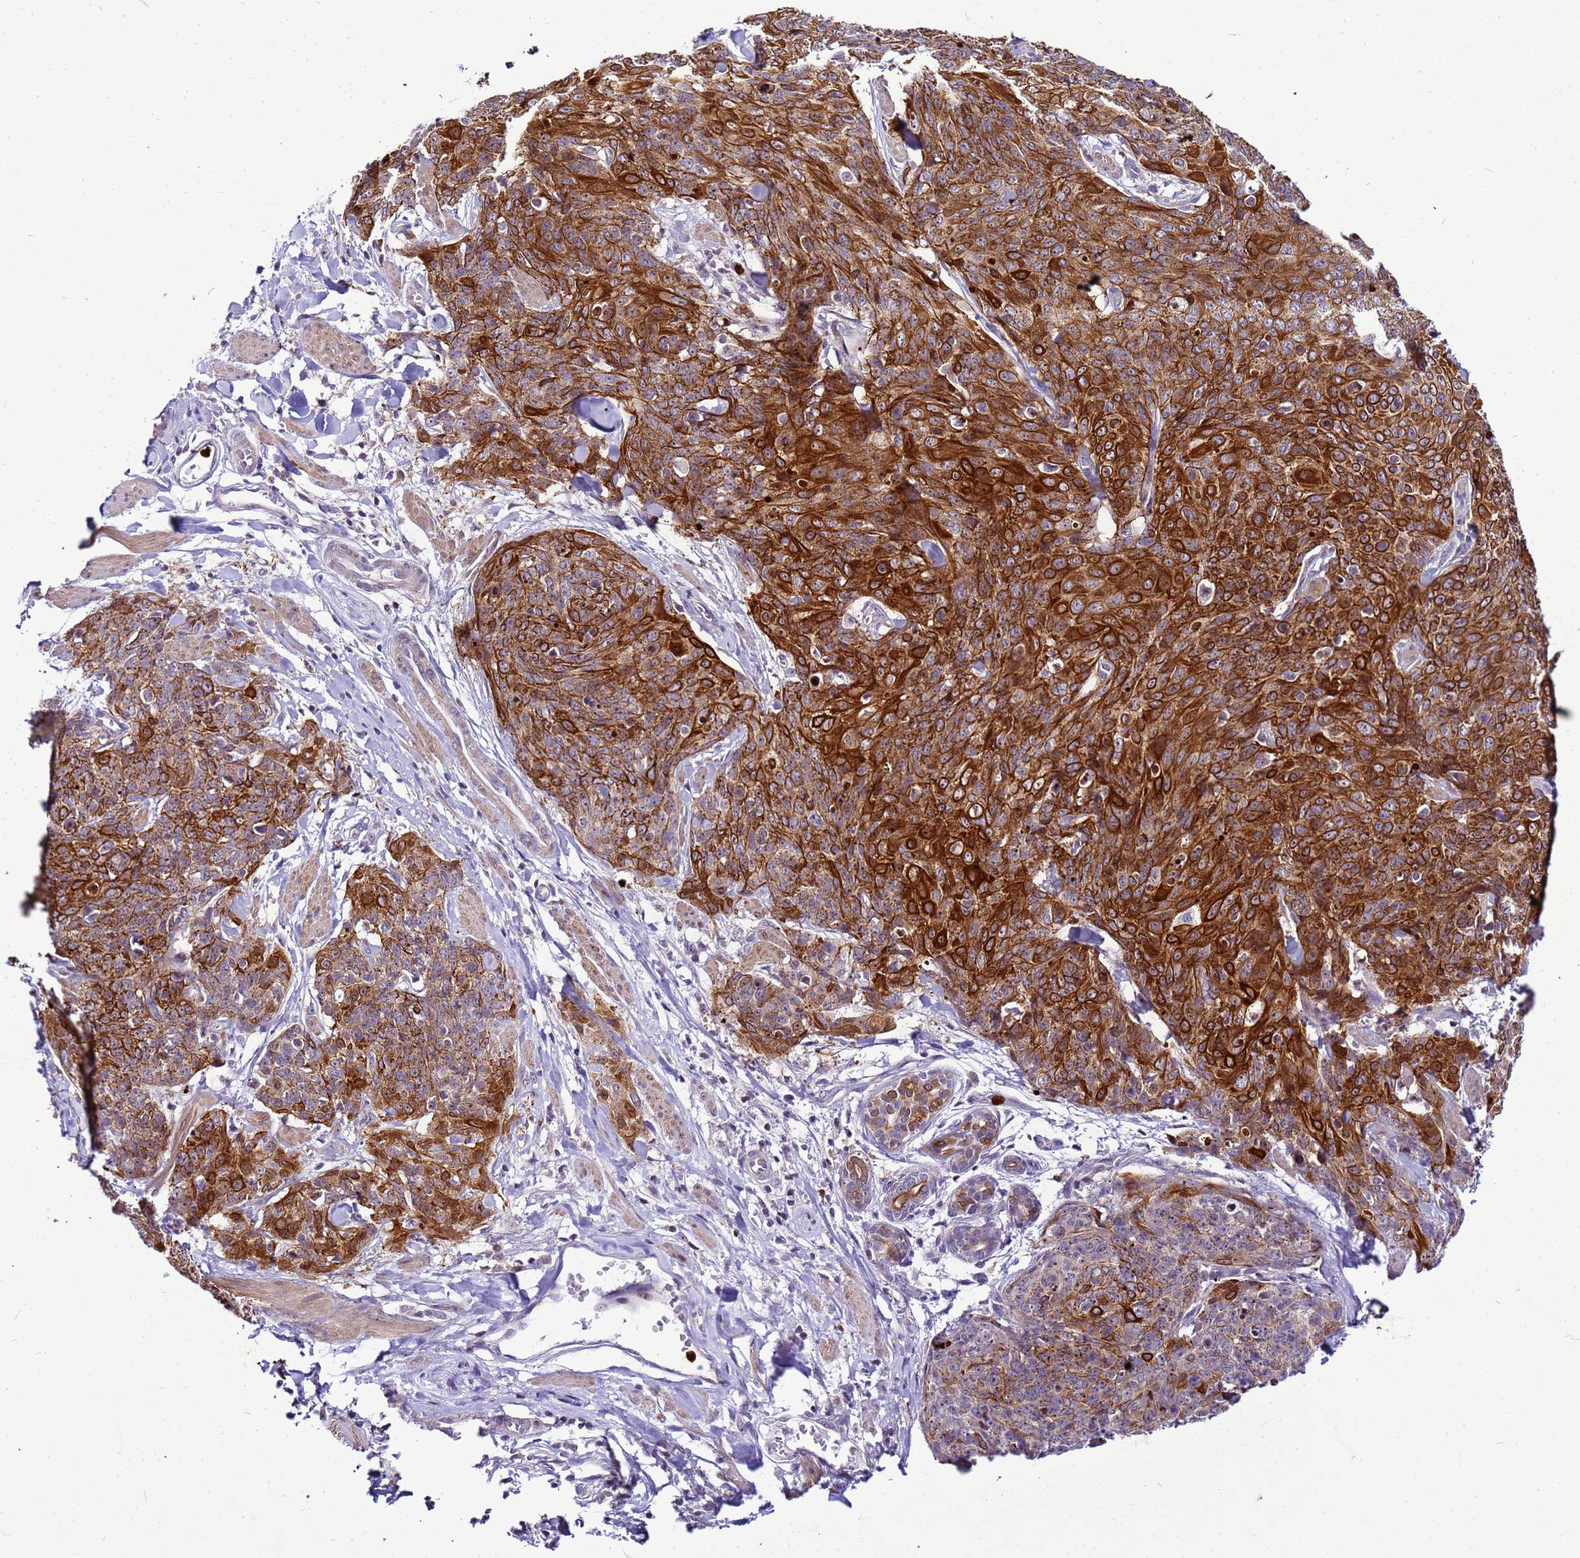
{"staining": {"intensity": "strong", "quantity": ">75%", "location": "cytoplasmic/membranous"}, "tissue": "skin cancer", "cell_type": "Tumor cells", "image_type": "cancer", "snomed": [{"axis": "morphology", "description": "Squamous cell carcinoma, NOS"}, {"axis": "topography", "description": "Skin"}, {"axis": "topography", "description": "Vulva"}], "caption": "Immunohistochemical staining of human skin cancer (squamous cell carcinoma) exhibits strong cytoplasmic/membranous protein positivity in approximately >75% of tumor cells.", "gene": "VPS4B", "patient": {"sex": "female", "age": 85}}